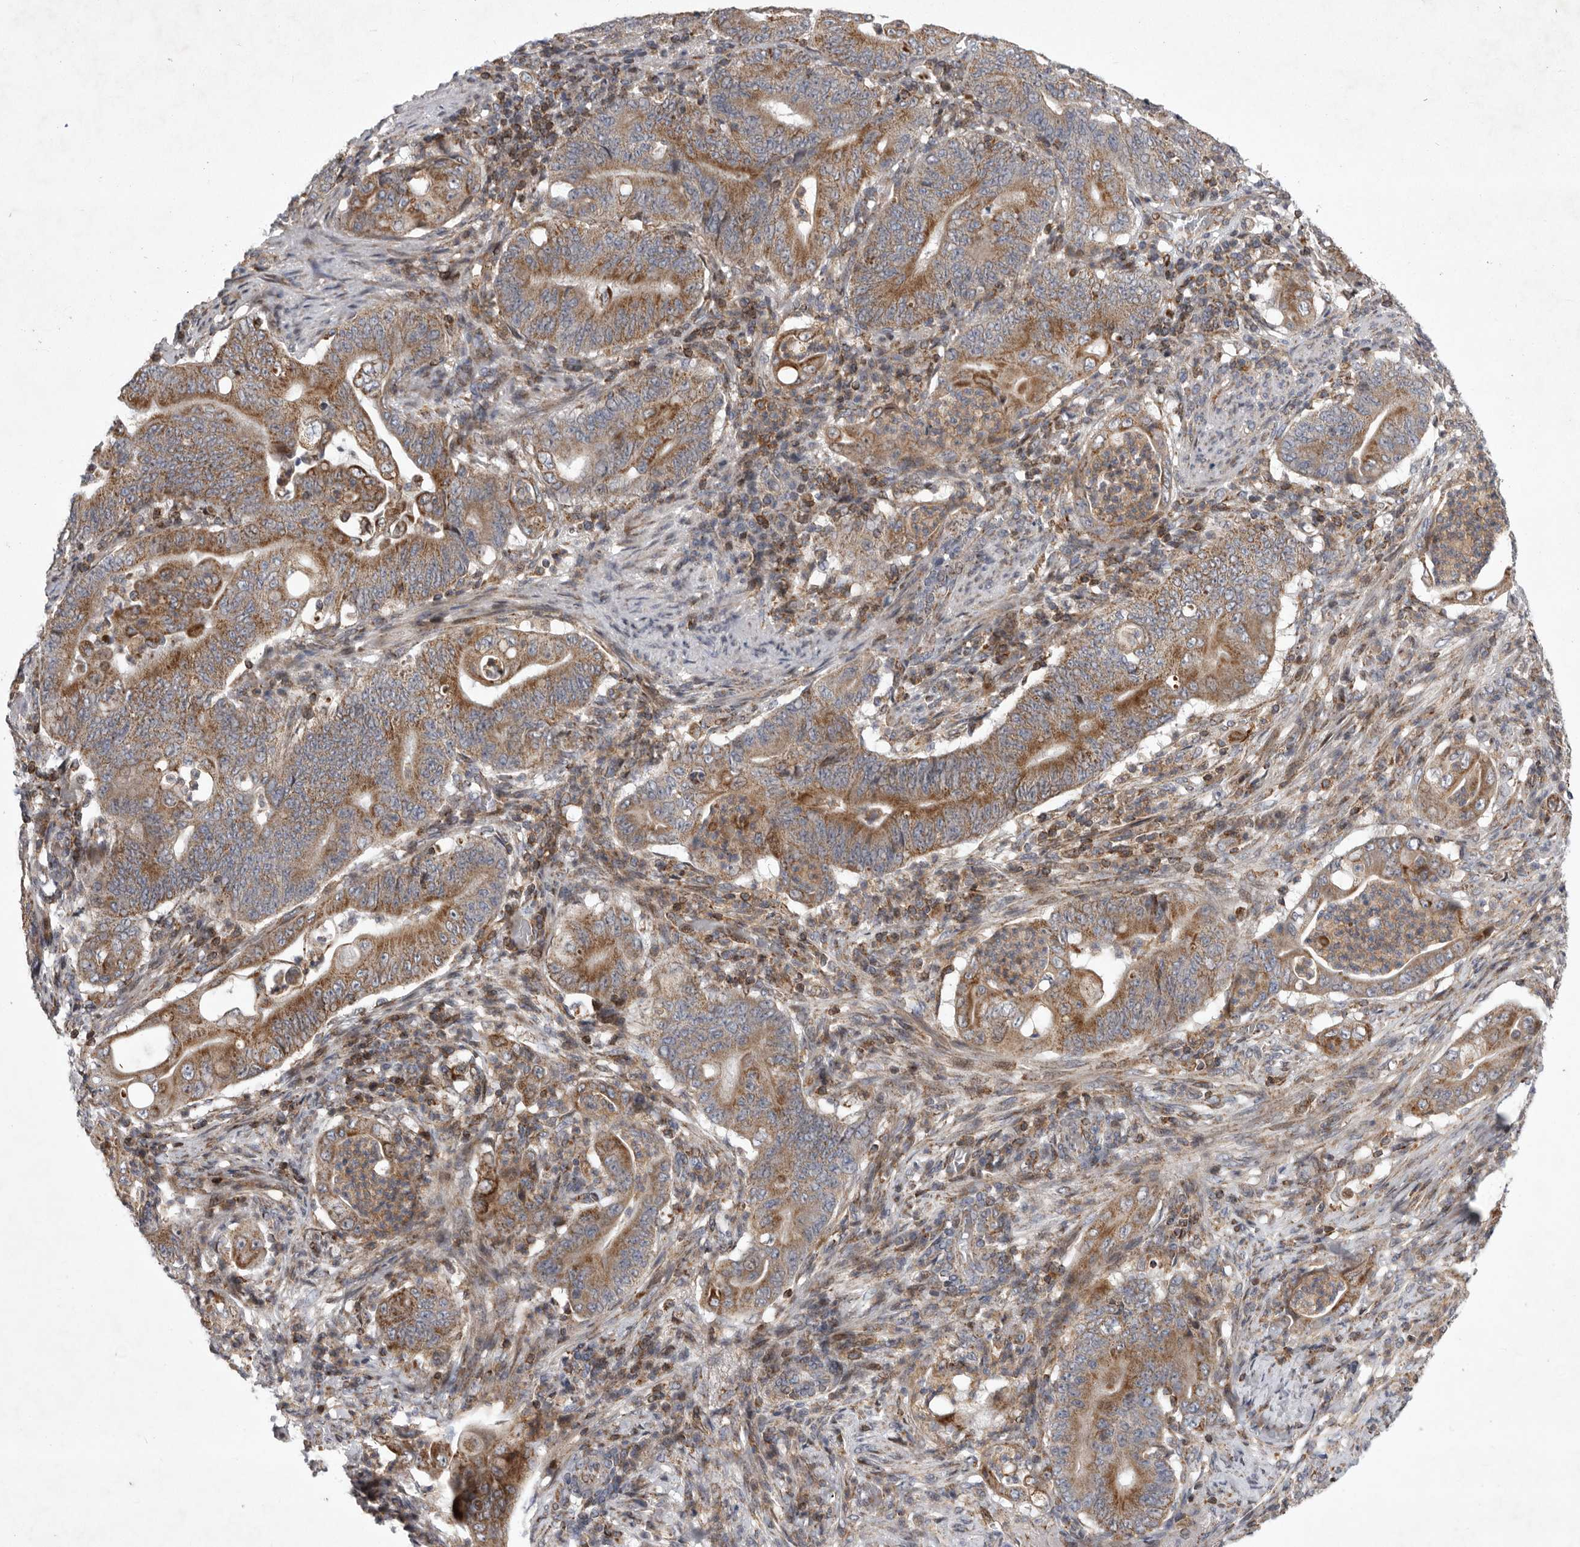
{"staining": {"intensity": "moderate", "quantity": ">75%", "location": "cytoplasmic/membranous"}, "tissue": "stomach cancer", "cell_type": "Tumor cells", "image_type": "cancer", "snomed": [{"axis": "morphology", "description": "Adenocarcinoma, NOS"}, {"axis": "topography", "description": "Stomach"}], "caption": "IHC staining of stomach cancer (adenocarcinoma), which reveals medium levels of moderate cytoplasmic/membranous expression in about >75% of tumor cells indicating moderate cytoplasmic/membranous protein staining. The staining was performed using DAB (brown) for protein detection and nuclei were counterstained in hematoxylin (blue).", "gene": "MPZL1", "patient": {"sex": "female", "age": 73}}